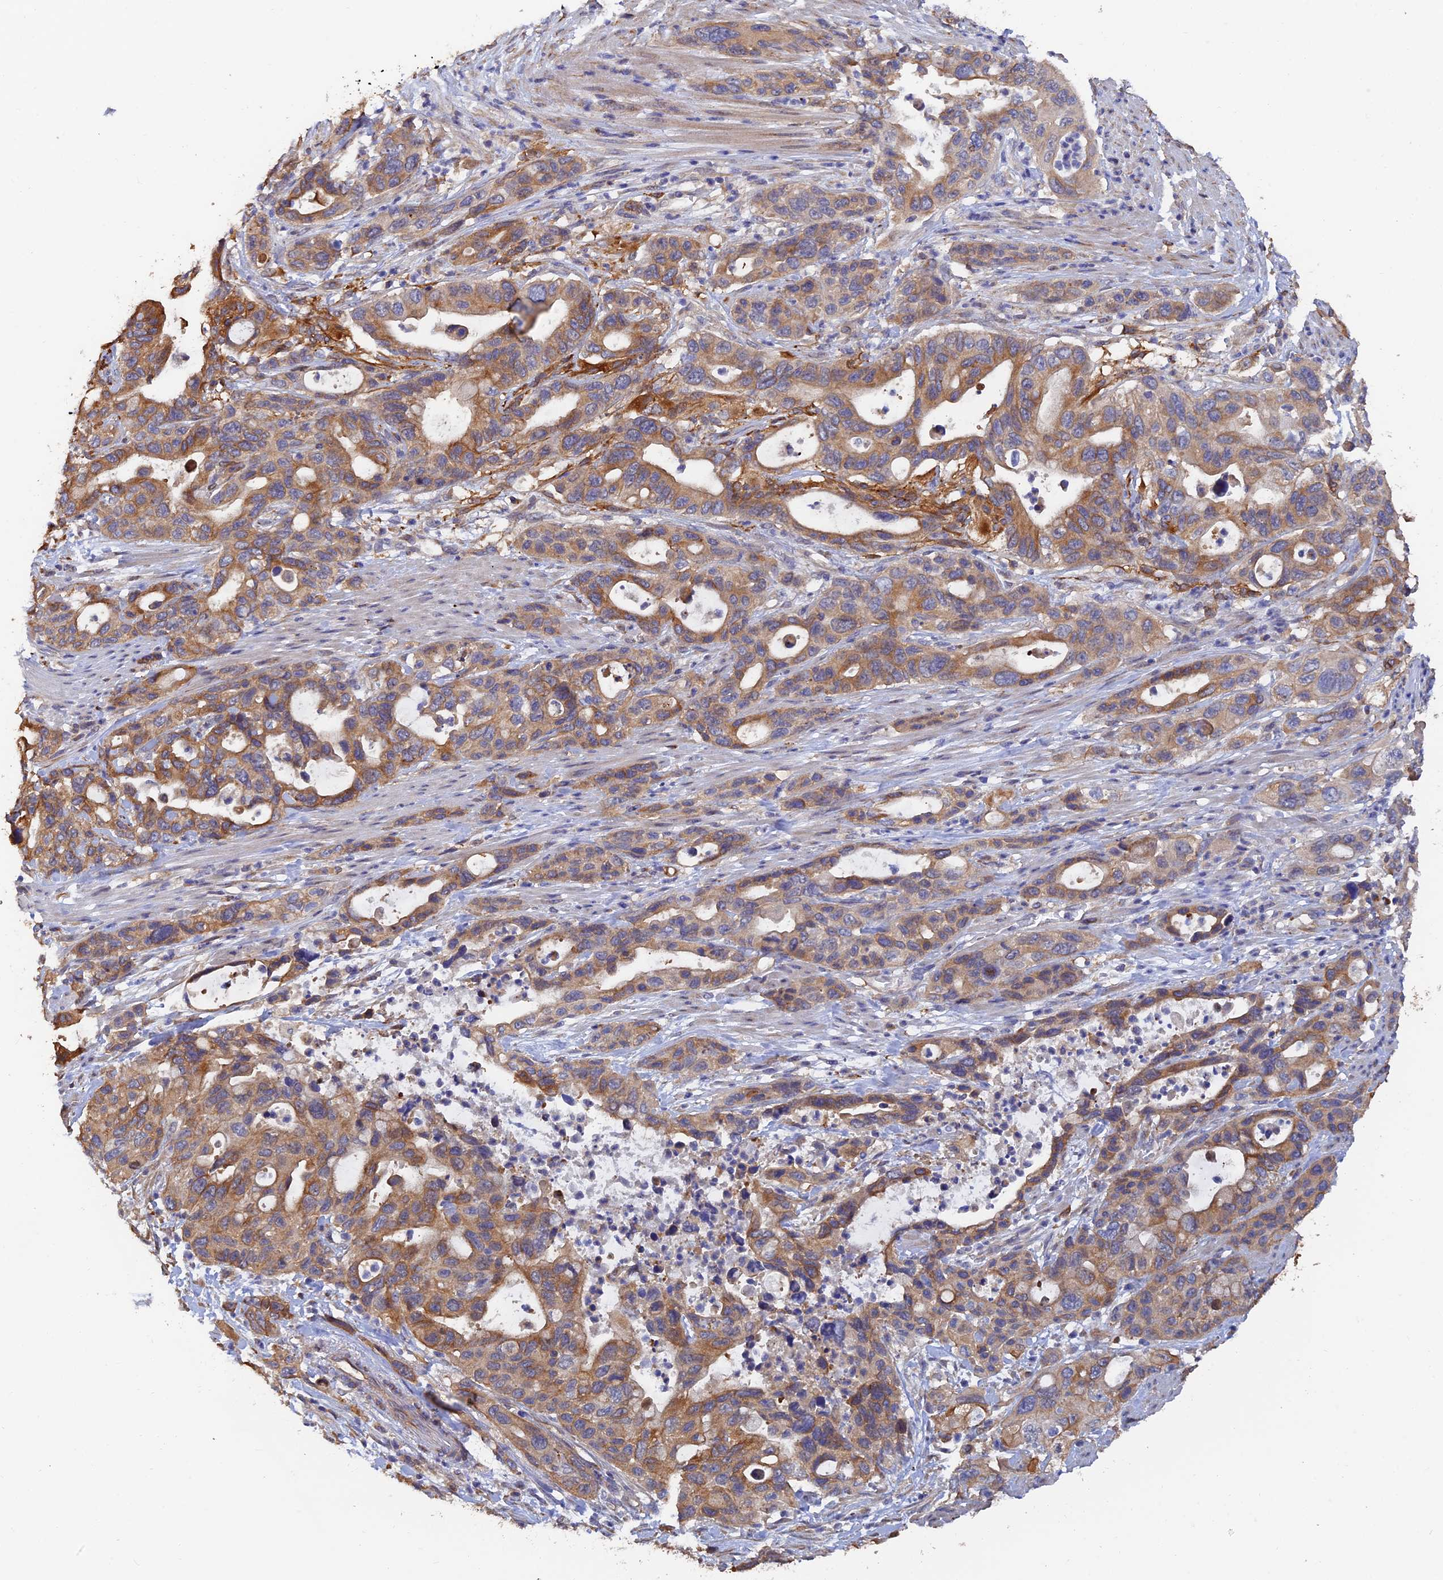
{"staining": {"intensity": "moderate", "quantity": ">75%", "location": "cytoplasmic/membranous"}, "tissue": "pancreatic cancer", "cell_type": "Tumor cells", "image_type": "cancer", "snomed": [{"axis": "morphology", "description": "Adenocarcinoma, NOS"}, {"axis": "topography", "description": "Pancreas"}], "caption": "Moderate cytoplasmic/membranous positivity is appreciated in about >75% of tumor cells in pancreatic cancer.", "gene": "WBP11", "patient": {"sex": "female", "age": 71}}